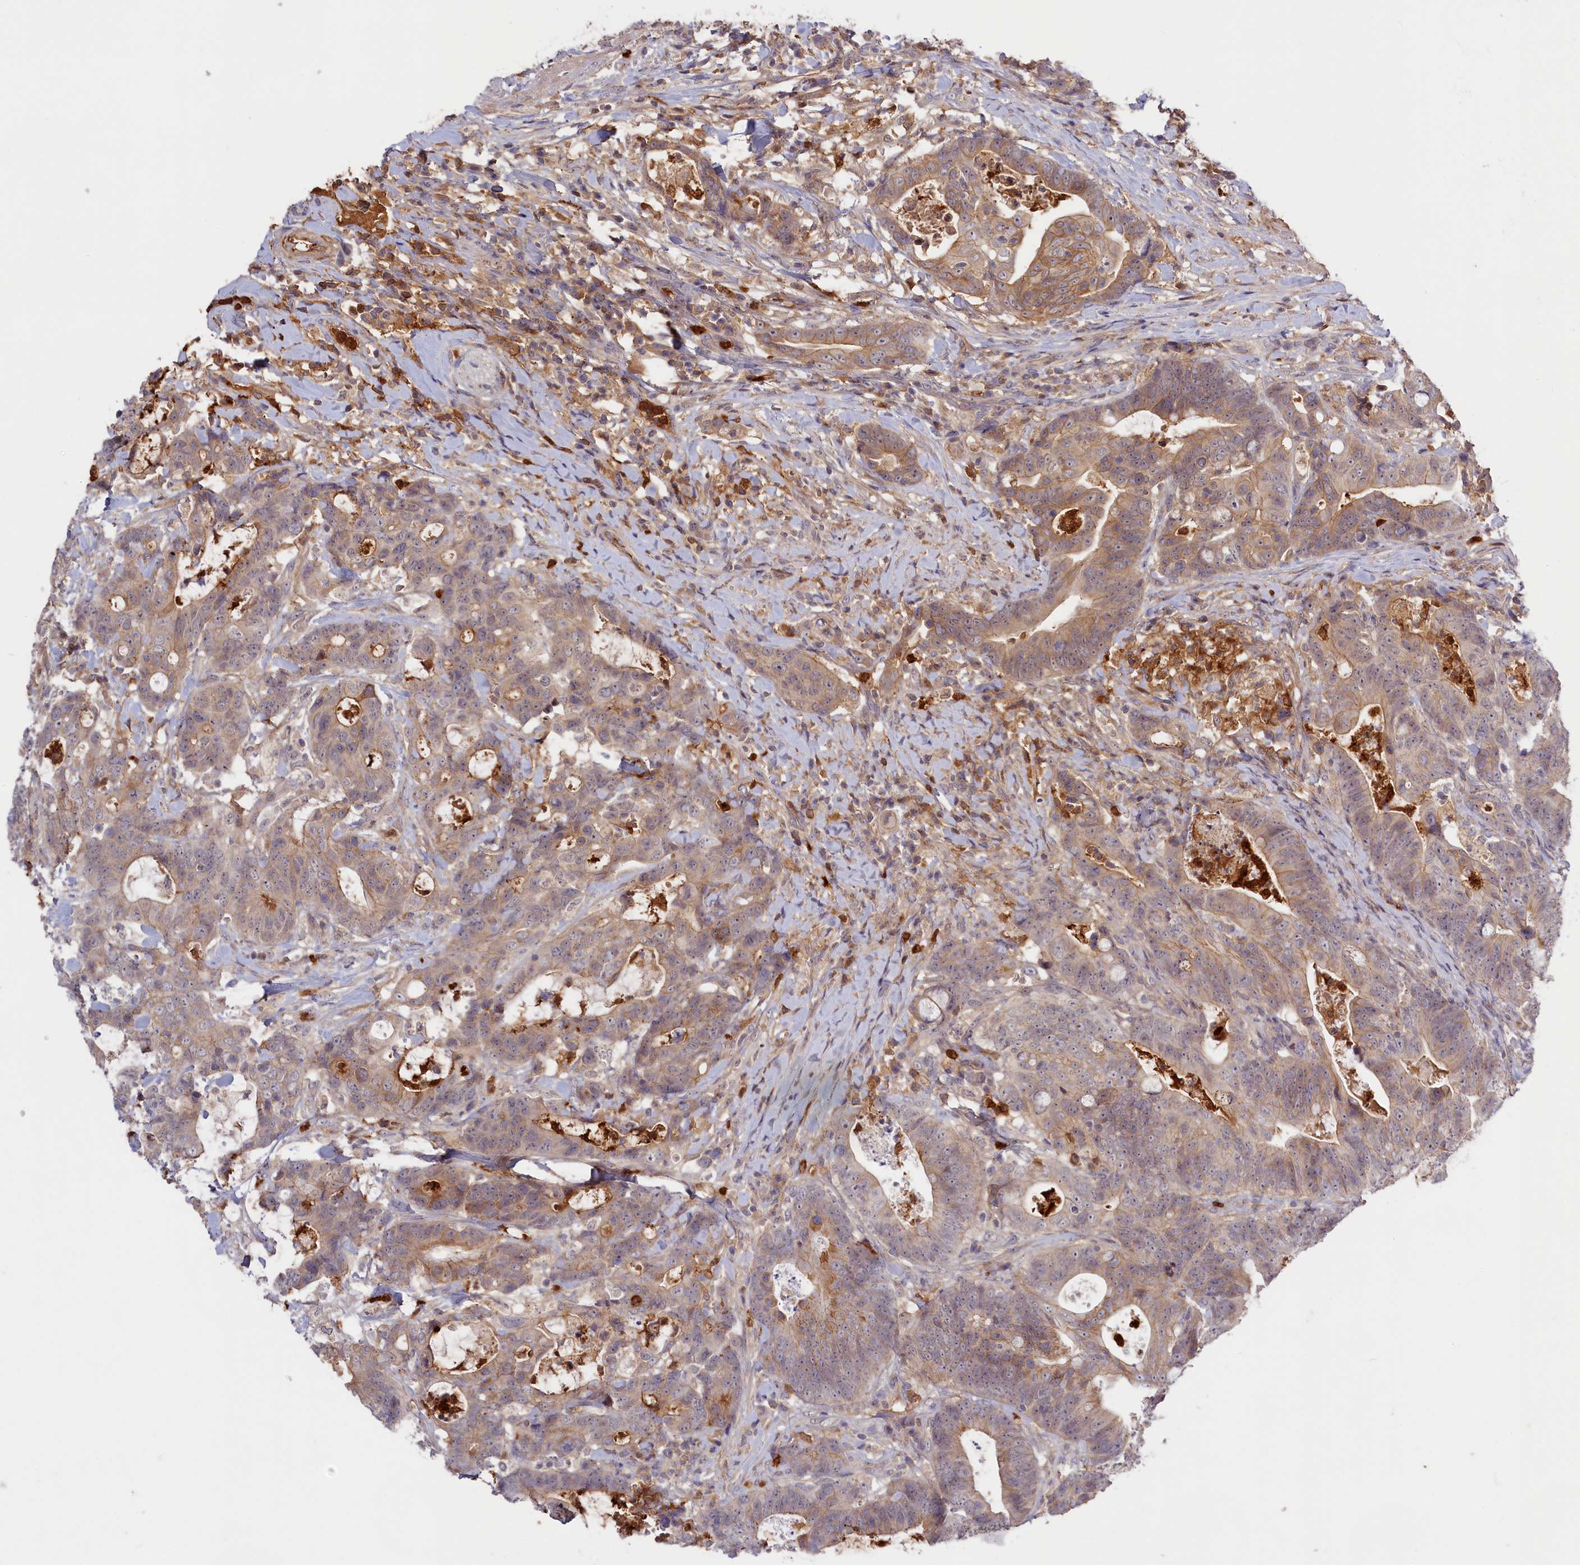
{"staining": {"intensity": "moderate", "quantity": ">75%", "location": "cytoplasmic/membranous"}, "tissue": "colorectal cancer", "cell_type": "Tumor cells", "image_type": "cancer", "snomed": [{"axis": "morphology", "description": "Adenocarcinoma, NOS"}, {"axis": "topography", "description": "Colon"}], "caption": "Immunohistochemical staining of human colorectal cancer reveals medium levels of moderate cytoplasmic/membranous protein expression in about >75% of tumor cells.", "gene": "ADGRD1", "patient": {"sex": "female", "age": 82}}